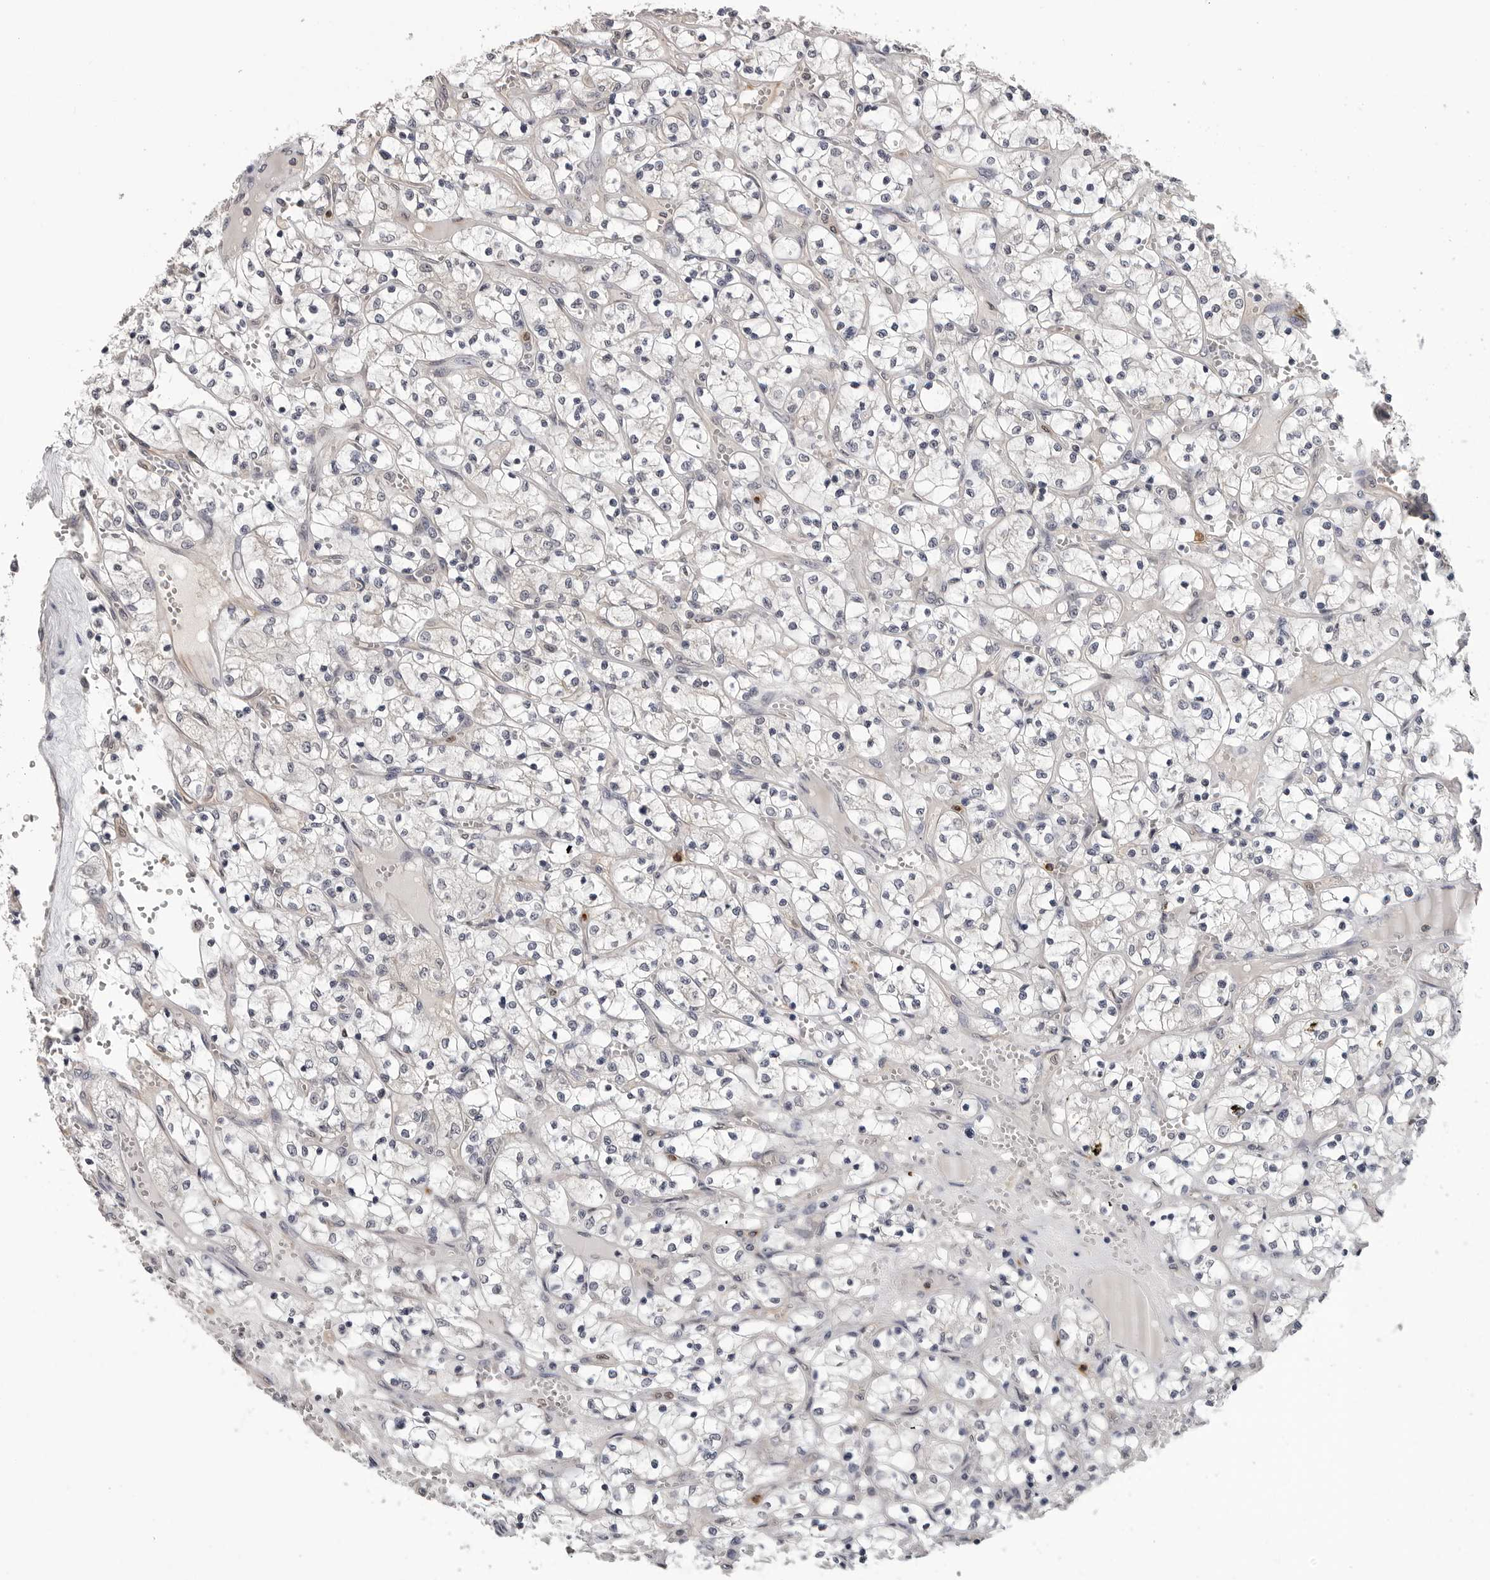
{"staining": {"intensity": "negative", "quantity": "none", "location": "none"}, "tissue": "renal cancer", "cell_type": "Tumor cells", "image_type": "cancer", "snomed": [{"axis": "morphology", "description": "Adenocarcinoma, NOS"}, {"axis": "topography", "description": "Kidney"}], "caption": "Image shows no significant protein positivity in tumor cells of adenocarcinoma (renal). The staining is performed using DAB (3,3'-diaminobenzidine) brown chromogen with nuclei counter-stained in using hematoxylin.", "gene": "TRMT13", "patient": {"sex": "female", "age": 69}}